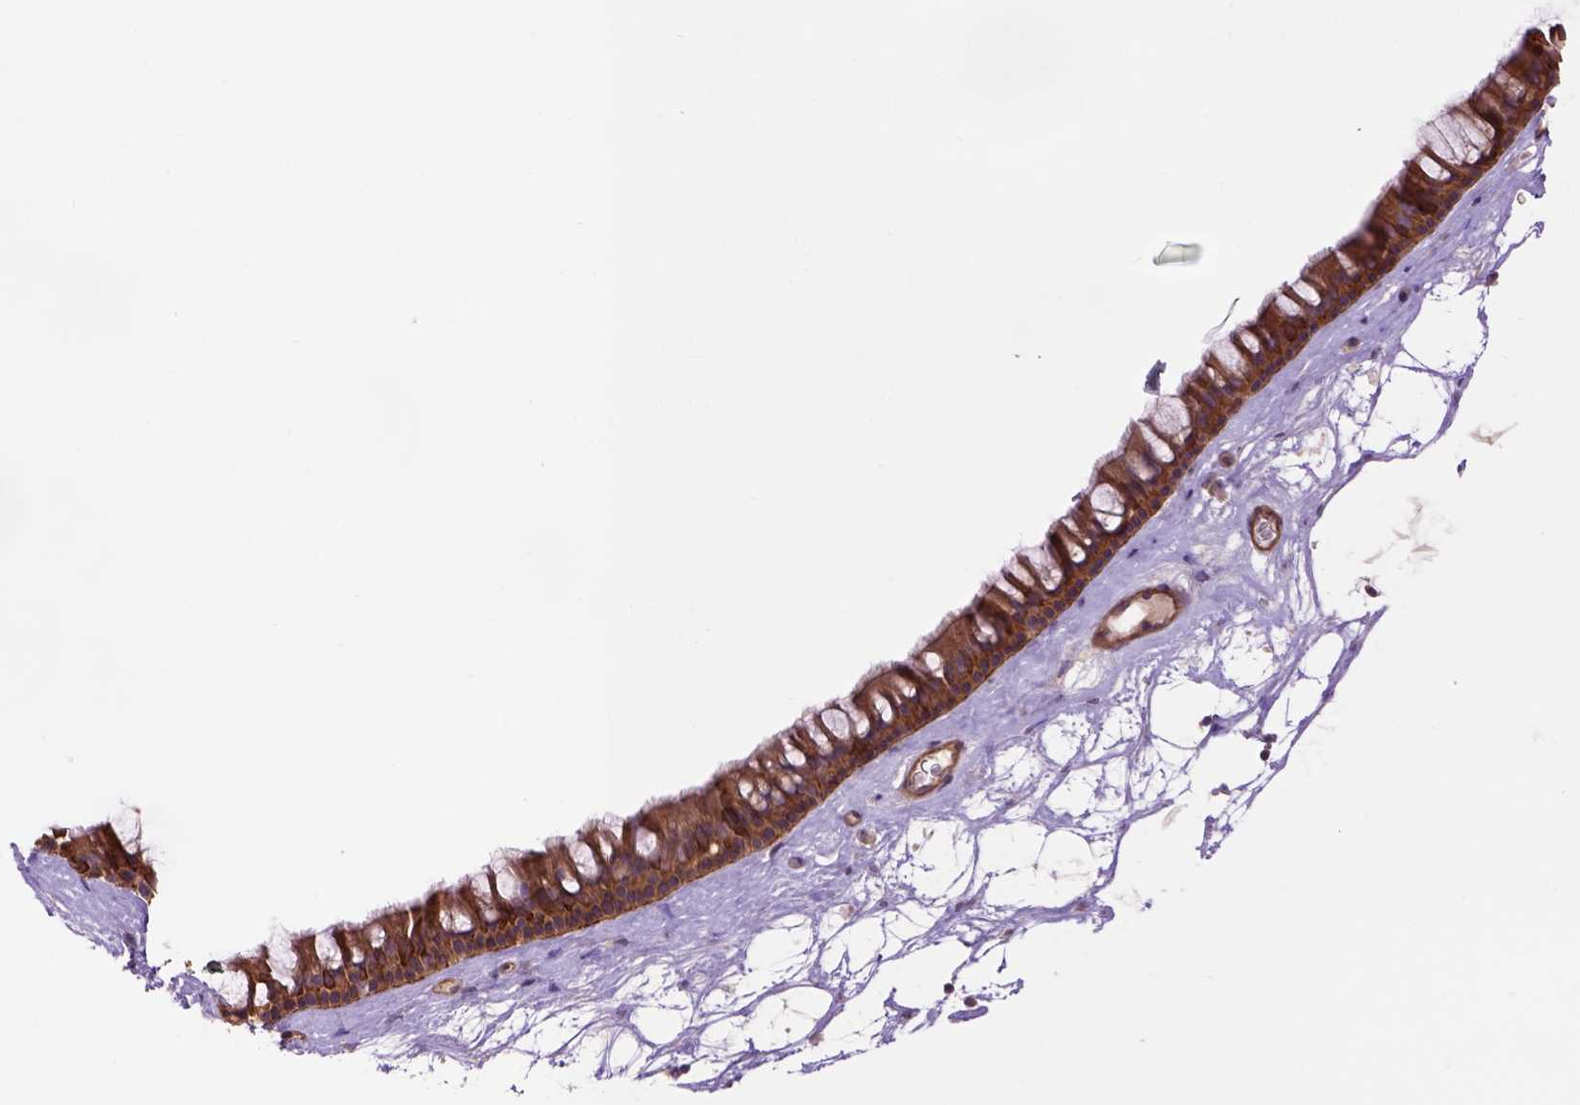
{"staining": {"intensity": "moderate", "quantity": ">75%", "location": "cytoplasmic/membranous"}, "tissue": "nasopharynx", "cell_type": "Respiratory epithelial cells", "image_type": "normal", "snomed": [{"axis": "morphology", "description": "Normal tissue, NOS"}, {"axis": "topography", "description": "Nasopharynx"}], "caption": "Human nasopharynx stained with a protein marker reveals moderate staining in respiratory epithelial cells.", "gene": "CASKIN2", "patient": {"sex": "male", "age": 68}}